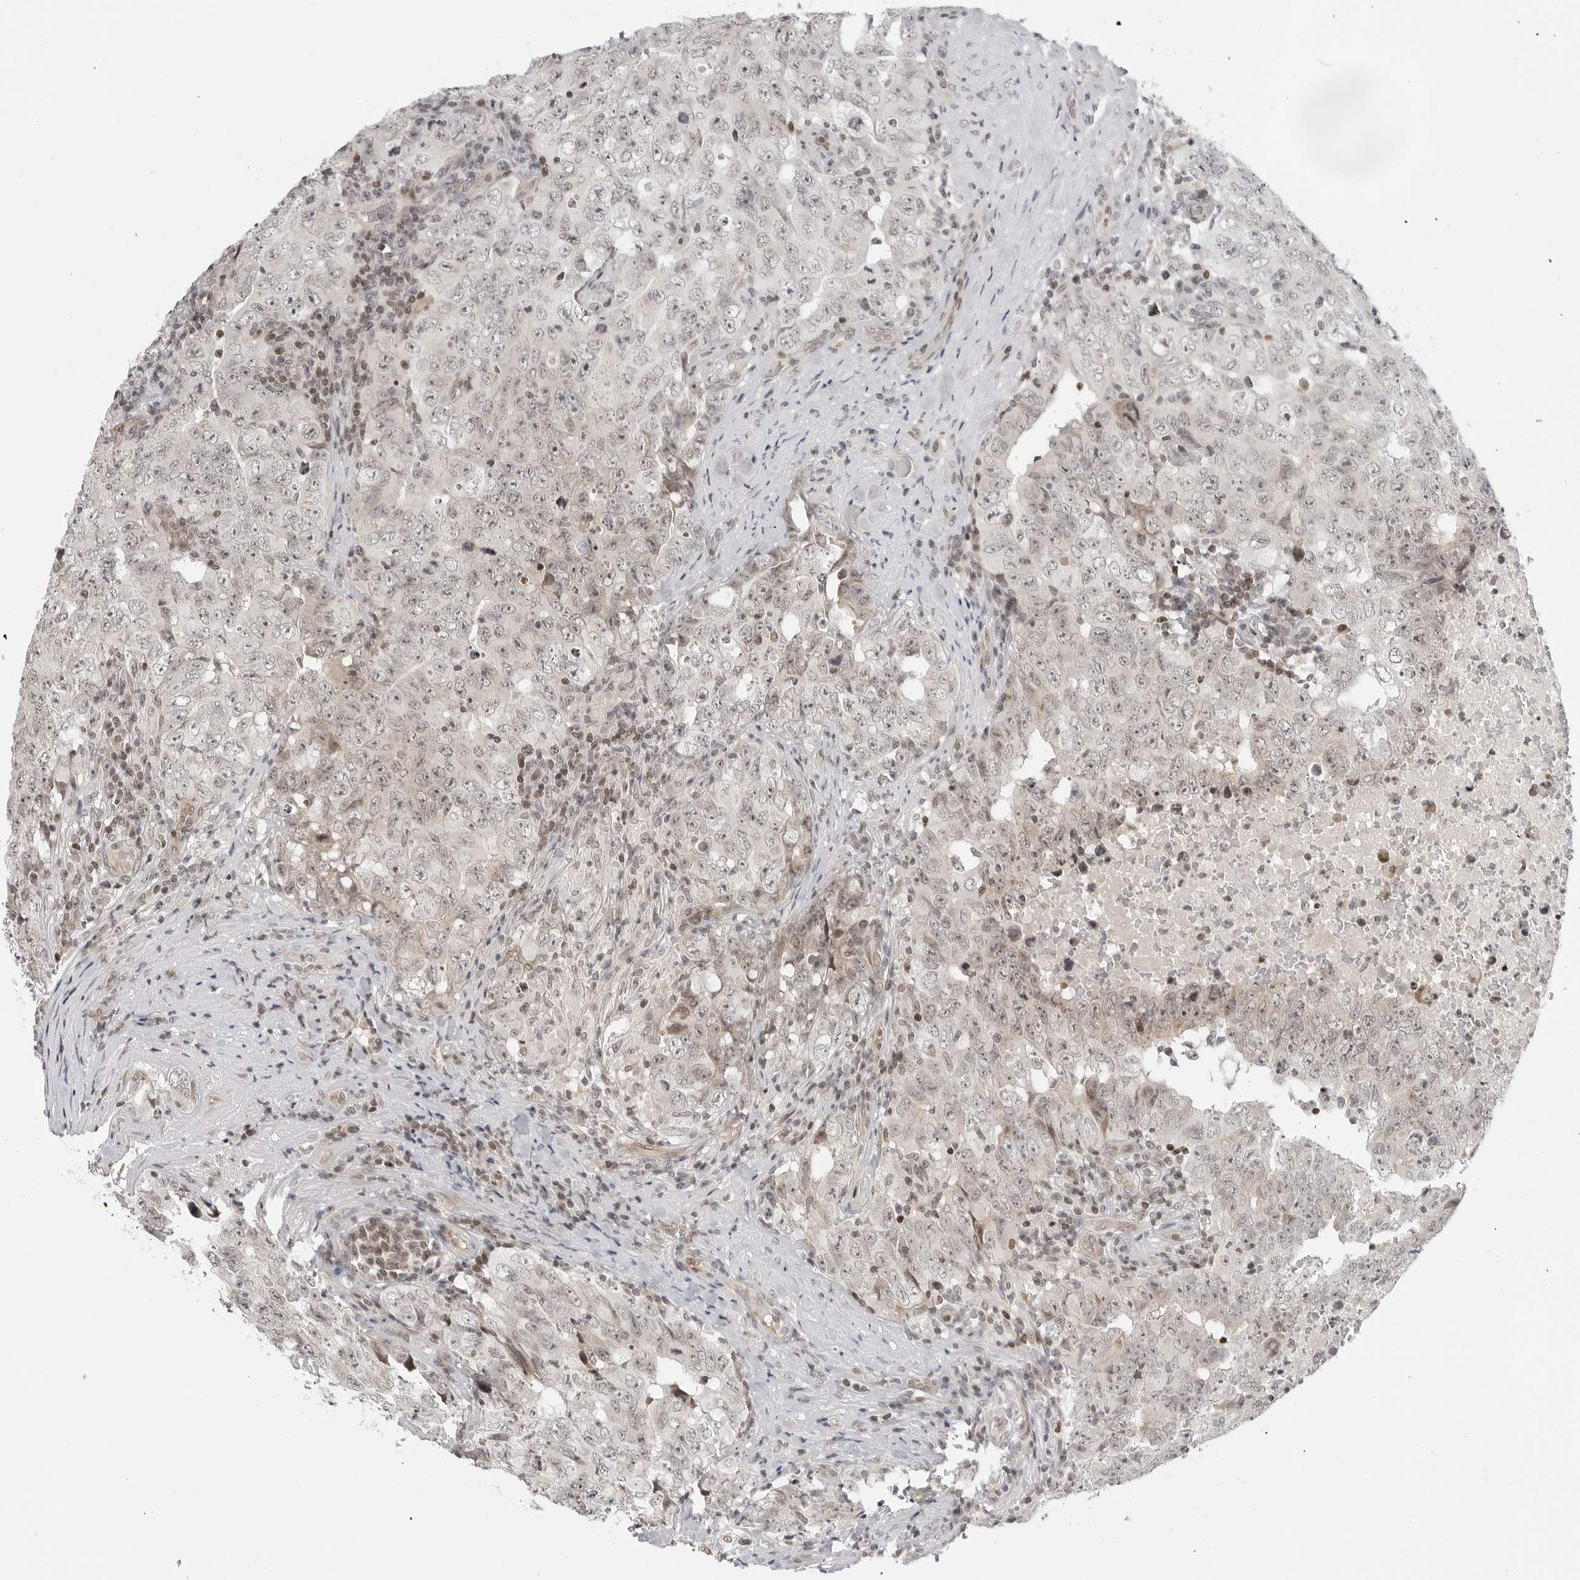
{"staining": {"intensity": "weak", "quantity": "<25%", "location": "cytoplasmic/membranous,nuclear"}, "tissue": "testis cancer", "cell_type": "Tumor cells", "image_type": "cancer", "snomed": [{"axis": "morphology", "description": "Carcinoma, Embryonal, NOS"}, {"axis": "topography", "description": "Testis"}], "caption": "High power microscopy histopathology image of an IHC micrograph of testis cancer (embryonal carcinoma), revealing no significant staining in tumor cells. (Brightfield microscopy of DAB IHC at high magnification).", "gene": "C8orf33", "patient": {"sex": "male", "age": 26}}